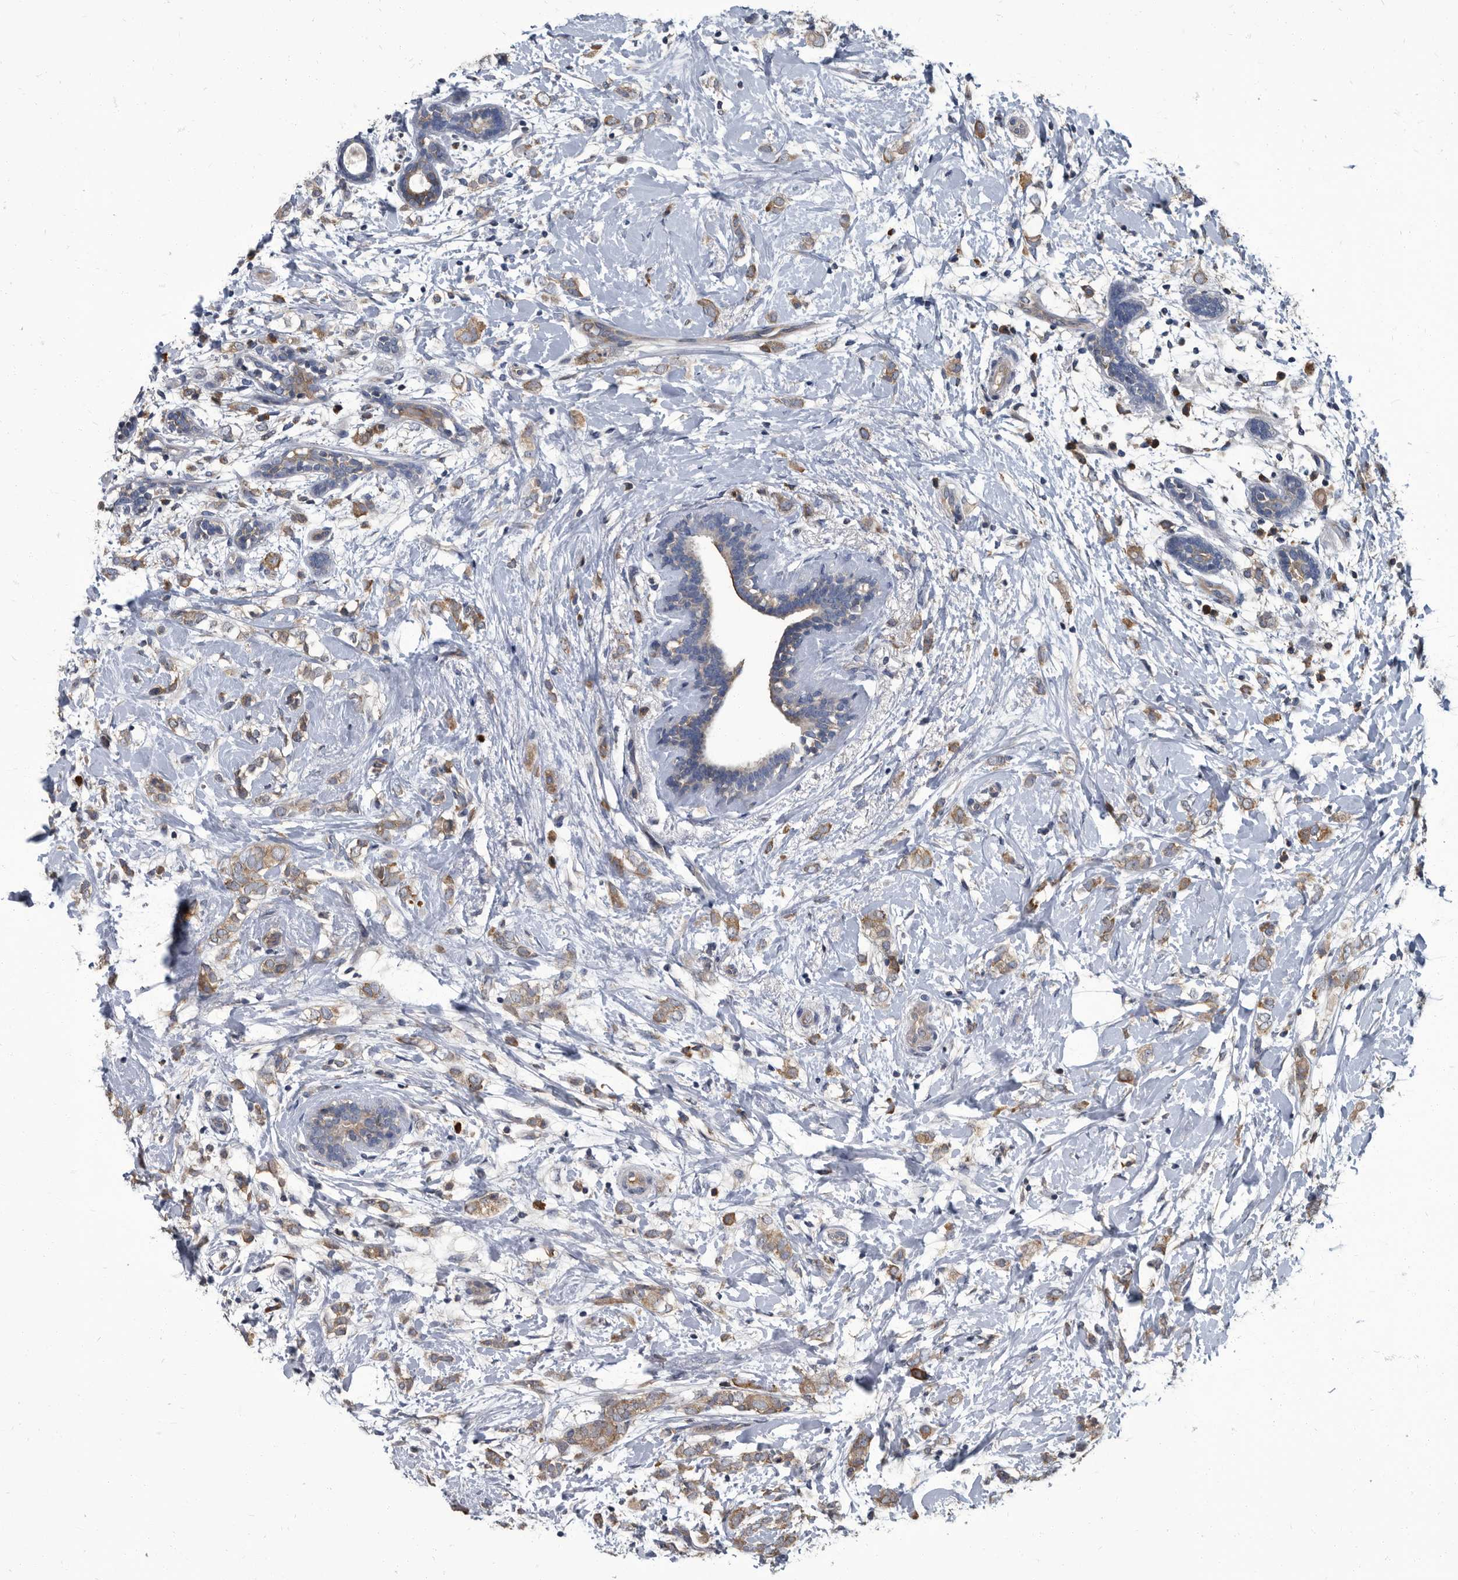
{"staining": {"intensity": "weak", "quantity": ">75%", "location": "cytoplasmic/membranous"}, "tissue": "breast cancer", "cell_type": "Tumor cells", "image_type": "cancer", "snomed": [{"axis": "morphology", "description": "Normal tissue, NOS"}, {"axis": "morphology", "description": "Lobular carcinoma"}, {"axis": "topography", "description": "Breast"}], "caption": "Weak cytoplasmic/membranous positivity is seen in approximately >75% of tumor cells in breast cancer.", "gene": "CDV3", "patient": {"sex": "female", "age": 47}}